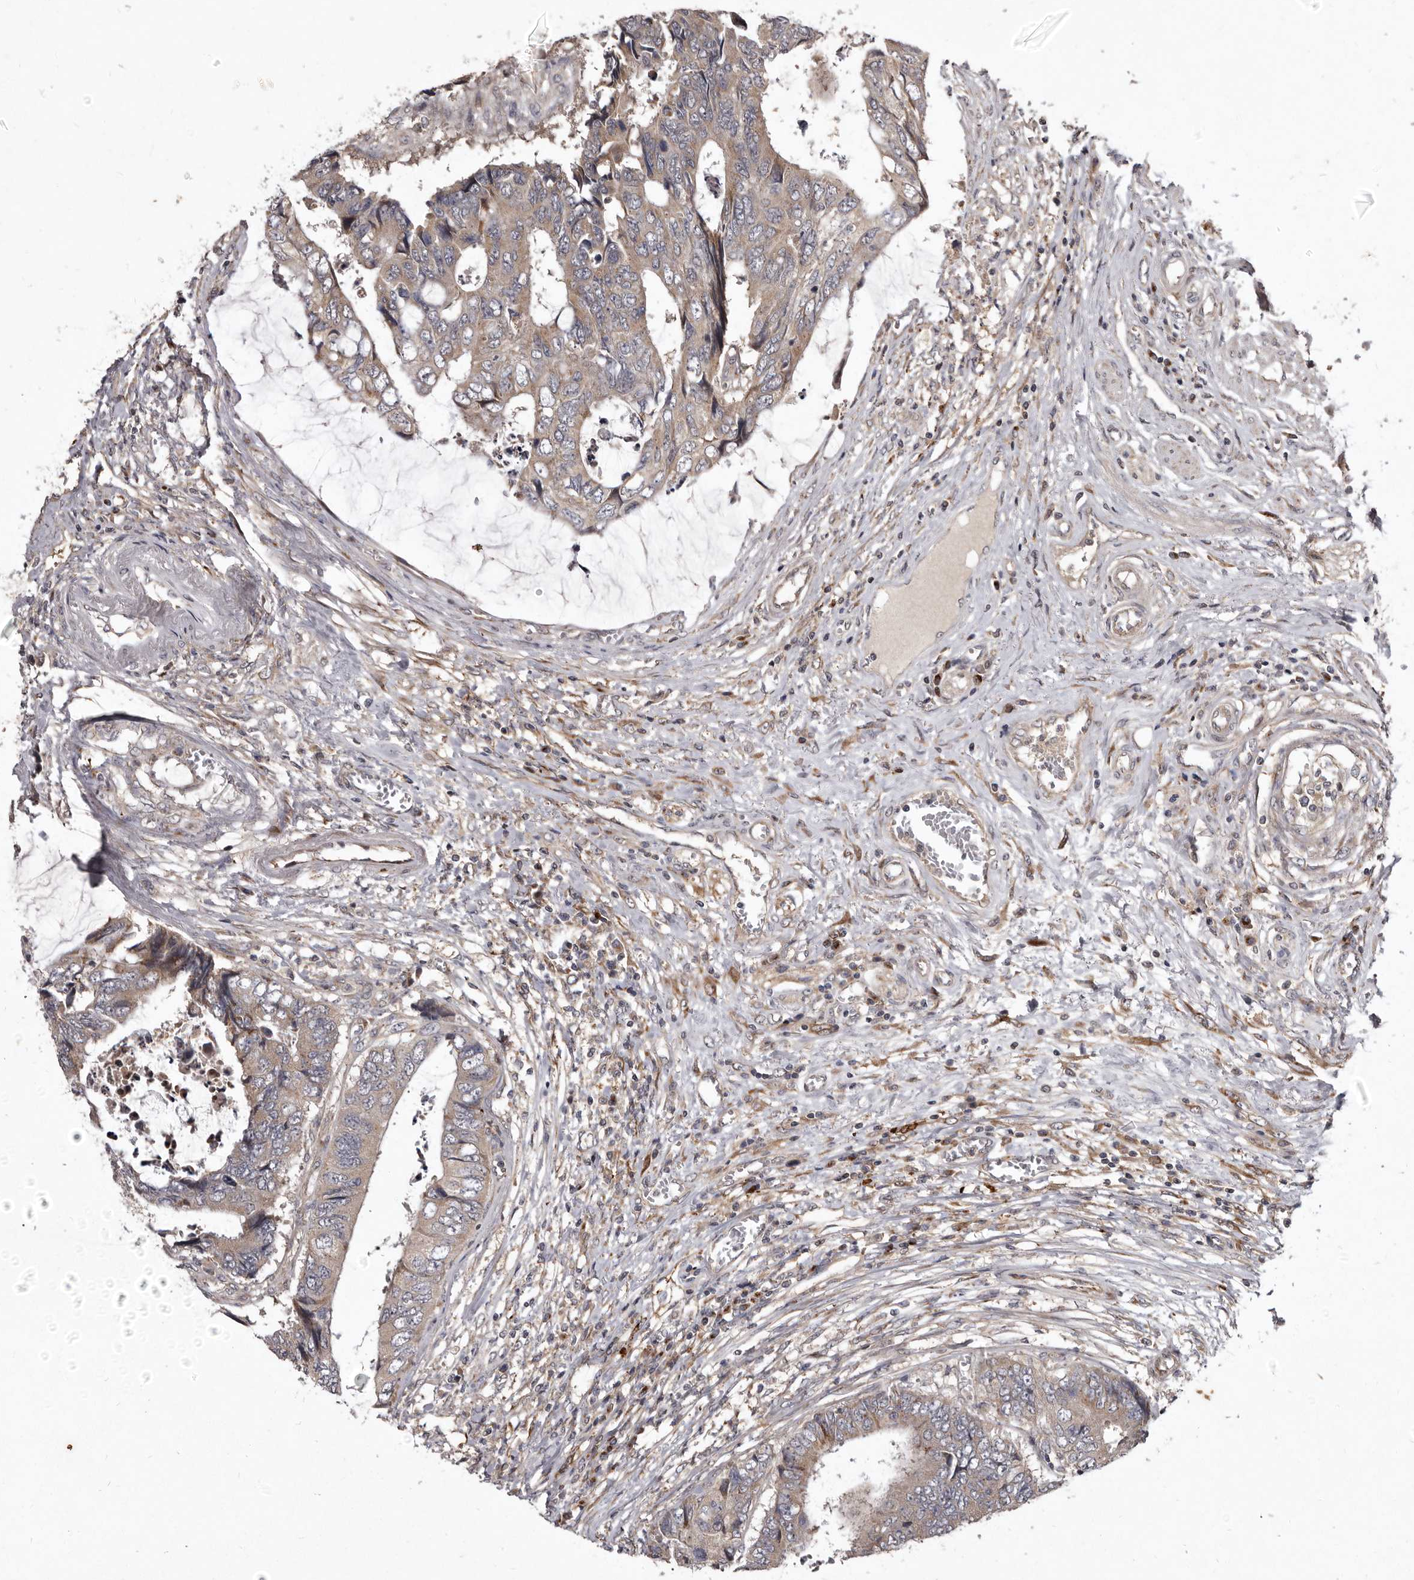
{"staining": {"intensity": "weak", "quantity": "25%-75%", "location": "cytoplasmic/membranous"}, "tissue": "colorectal cancer", "cell_type": "Tumor cells", "image_type": "cancer", "snomed": [{"axis": "morphology", "description": "Adenocarcinoma, NOS"}, {"axis": "topography", "description": "Rectum"}], "caption": "Brown immunohistochemical staining in human colorectal cancer demonstrates weak cytoplasmic/membranous staining in approximately 25%-75% of tumor cells.", "gene": "FLAD1", "patient": {"sex": "male", "age": 84}}